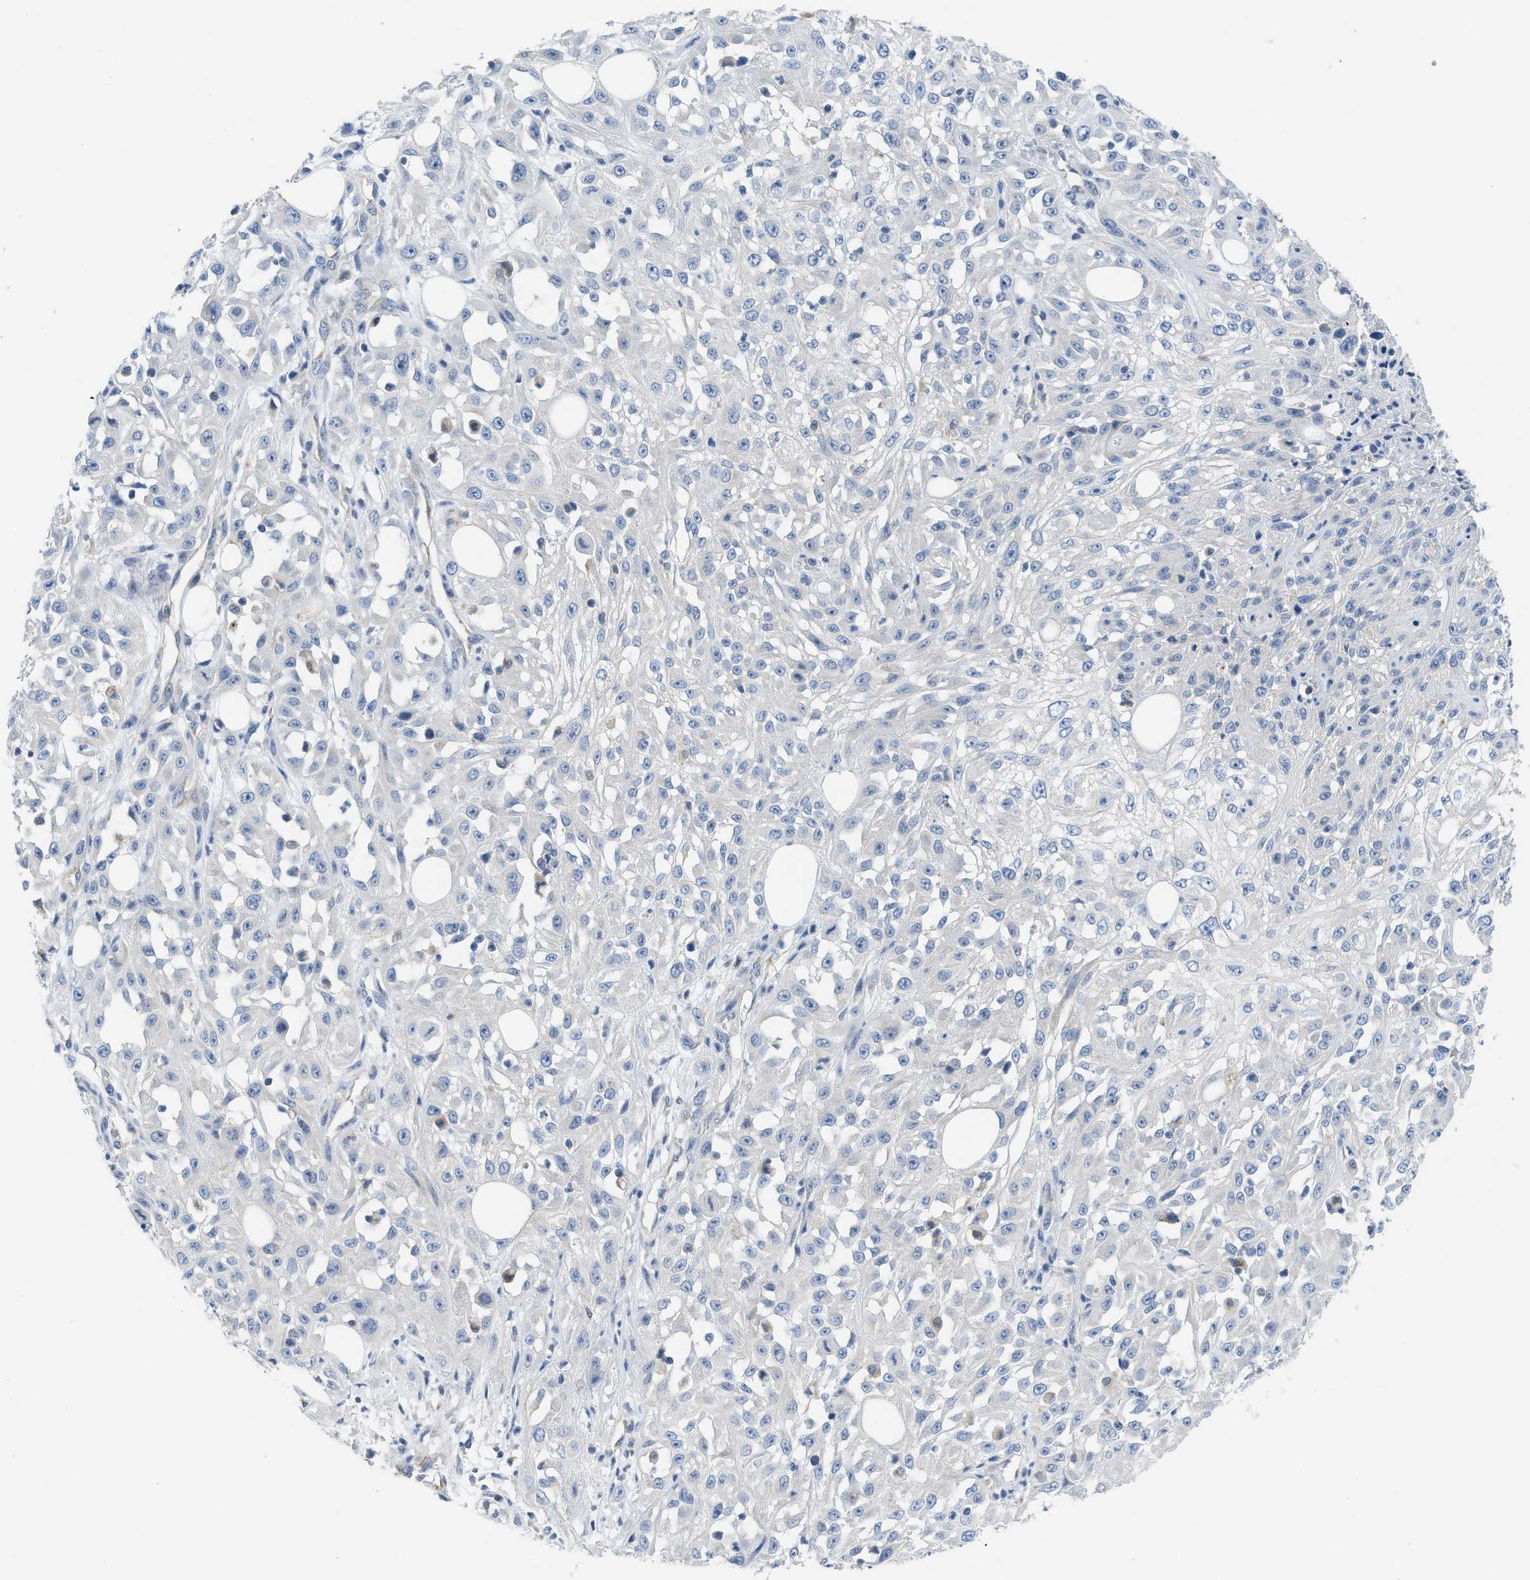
{"staining": {"intensity": "negative", "quantity": "none", "location": "none"}, "tissue": "skin cancer", "cell_type": "Tumor cells", "image_type": "cancer", "snomed": [{"axis": "morphology", "description": "Squamous cell carcinoma, NOS"}, {"axis": "morphology", "description": "Squamous cell carcinoma, metastatic, NOS"}, {"axis": "topography", "description": "Skin"}, {"axis": "topography", "description": "Lymph node"}], "caption": "Immunohistochemistry (IHC) micrograph of neoplastic tissue: human skin cancer stained with DAB (3,3'-diaminobenzidine) shows no significant protein expression in tumor cells.", "gene": "GATD3", "patient": {"sex": "male", "age": 75}}